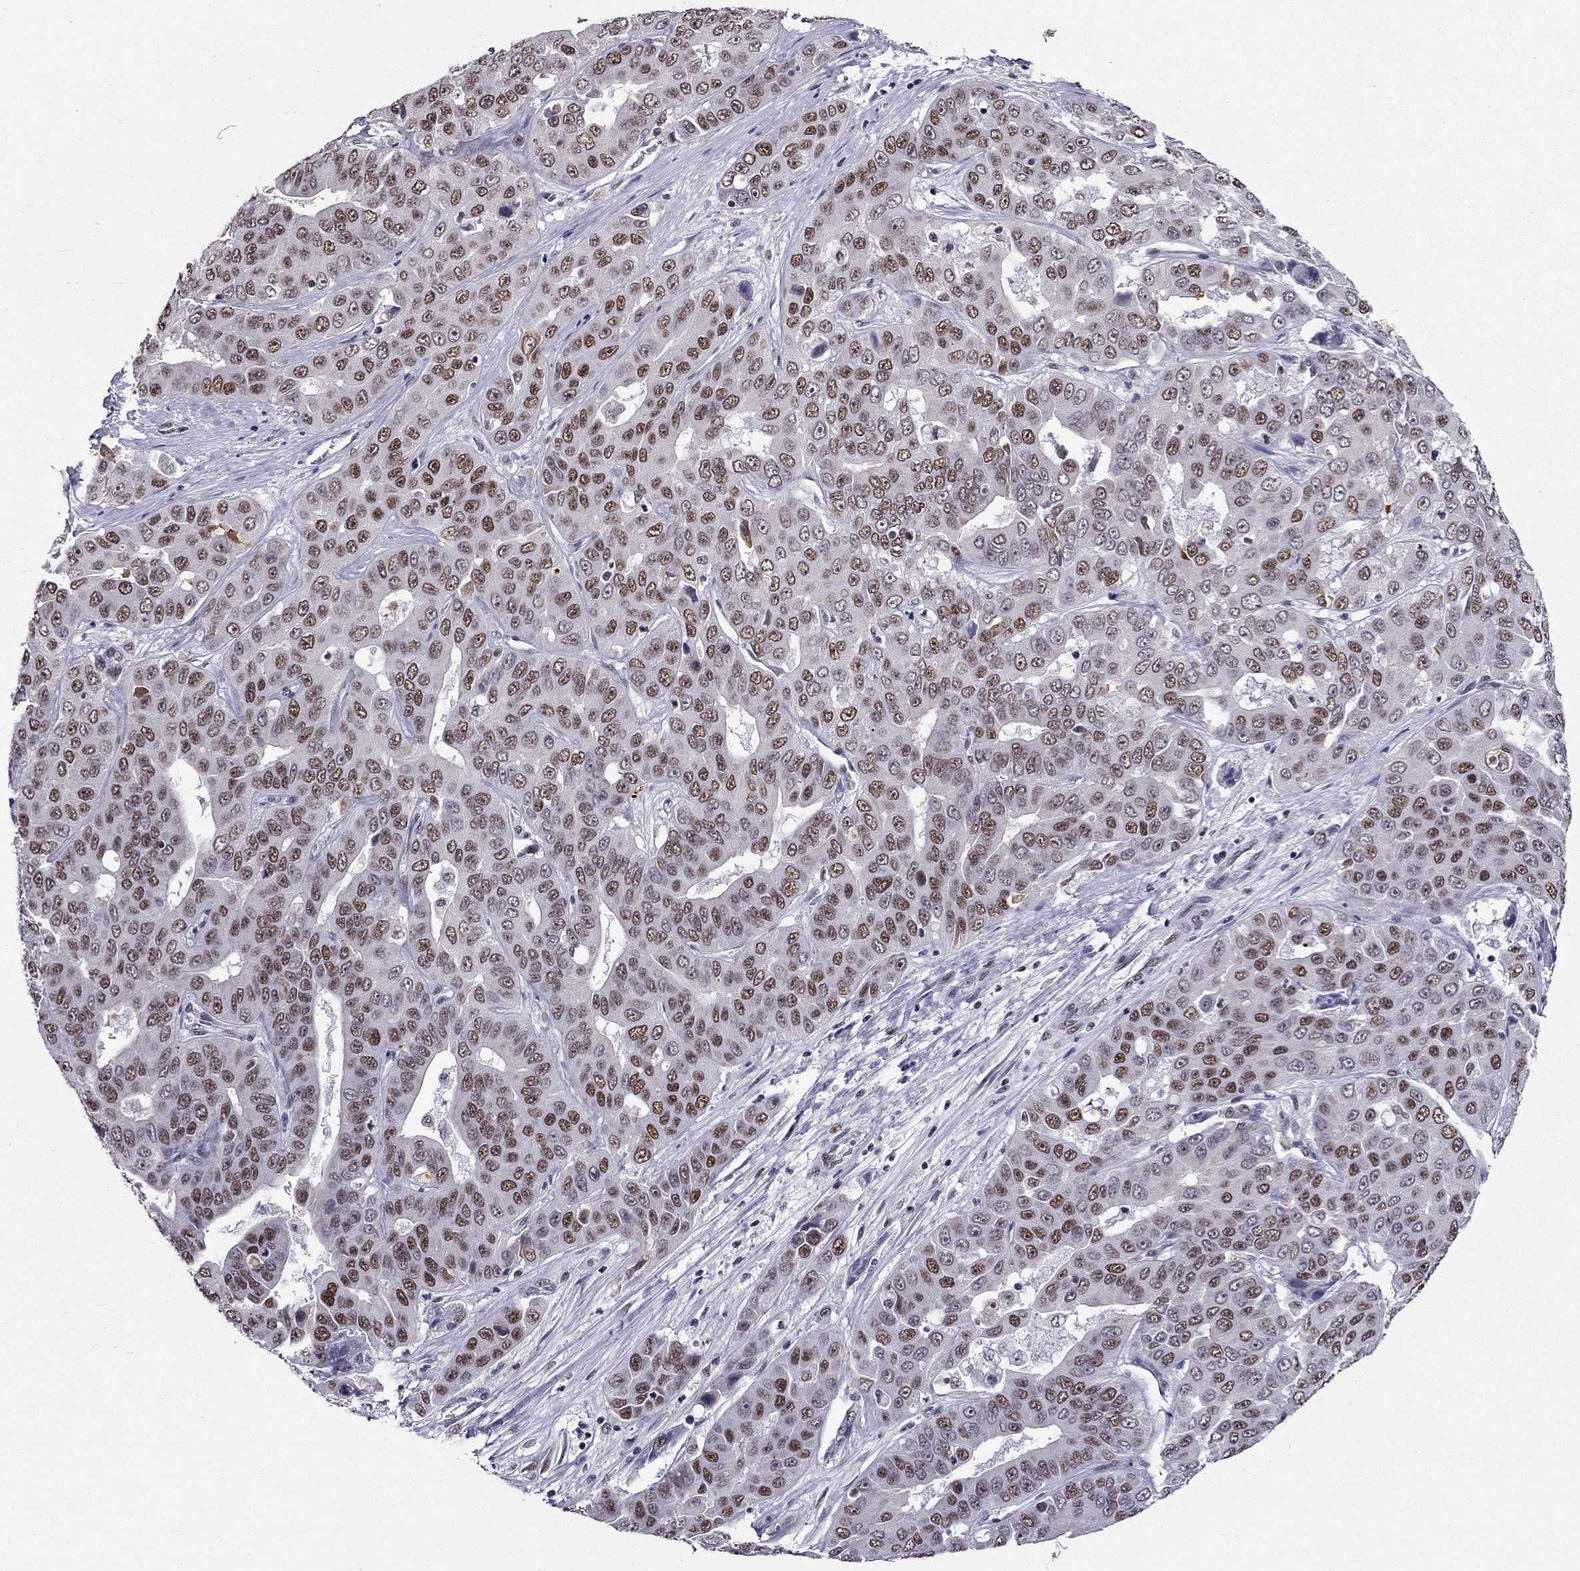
{"staining": {"intensity": "moderate", "quantity": "25%-75%", "location": "nuclear"}, "tissue": "liver cancer", "cell_type": "Tumor cells", "image_type": "cancer", "snomed": [{"axis": "morphology", "description": "Cholangiocarcinoma"}, {"axis": "topography", "description": "Liver"}], "caption": "High-magnification brightfield microscopy of cholangiocarcinoma (liver) stained with DAB (brown) and counterstained with hematoxylin (blue). tumor cells exhibit moderate nuclear positivity is appreciated in about25%-75% of cells. The staining is performed using DAB (3,3'-diaminobenzidine) brown chromogen to label protein expression. The nuclei are counter-stained blue using hematoxylin.", "gene": "ZNF420", "patient": {"sex": "female", "age": 52}}